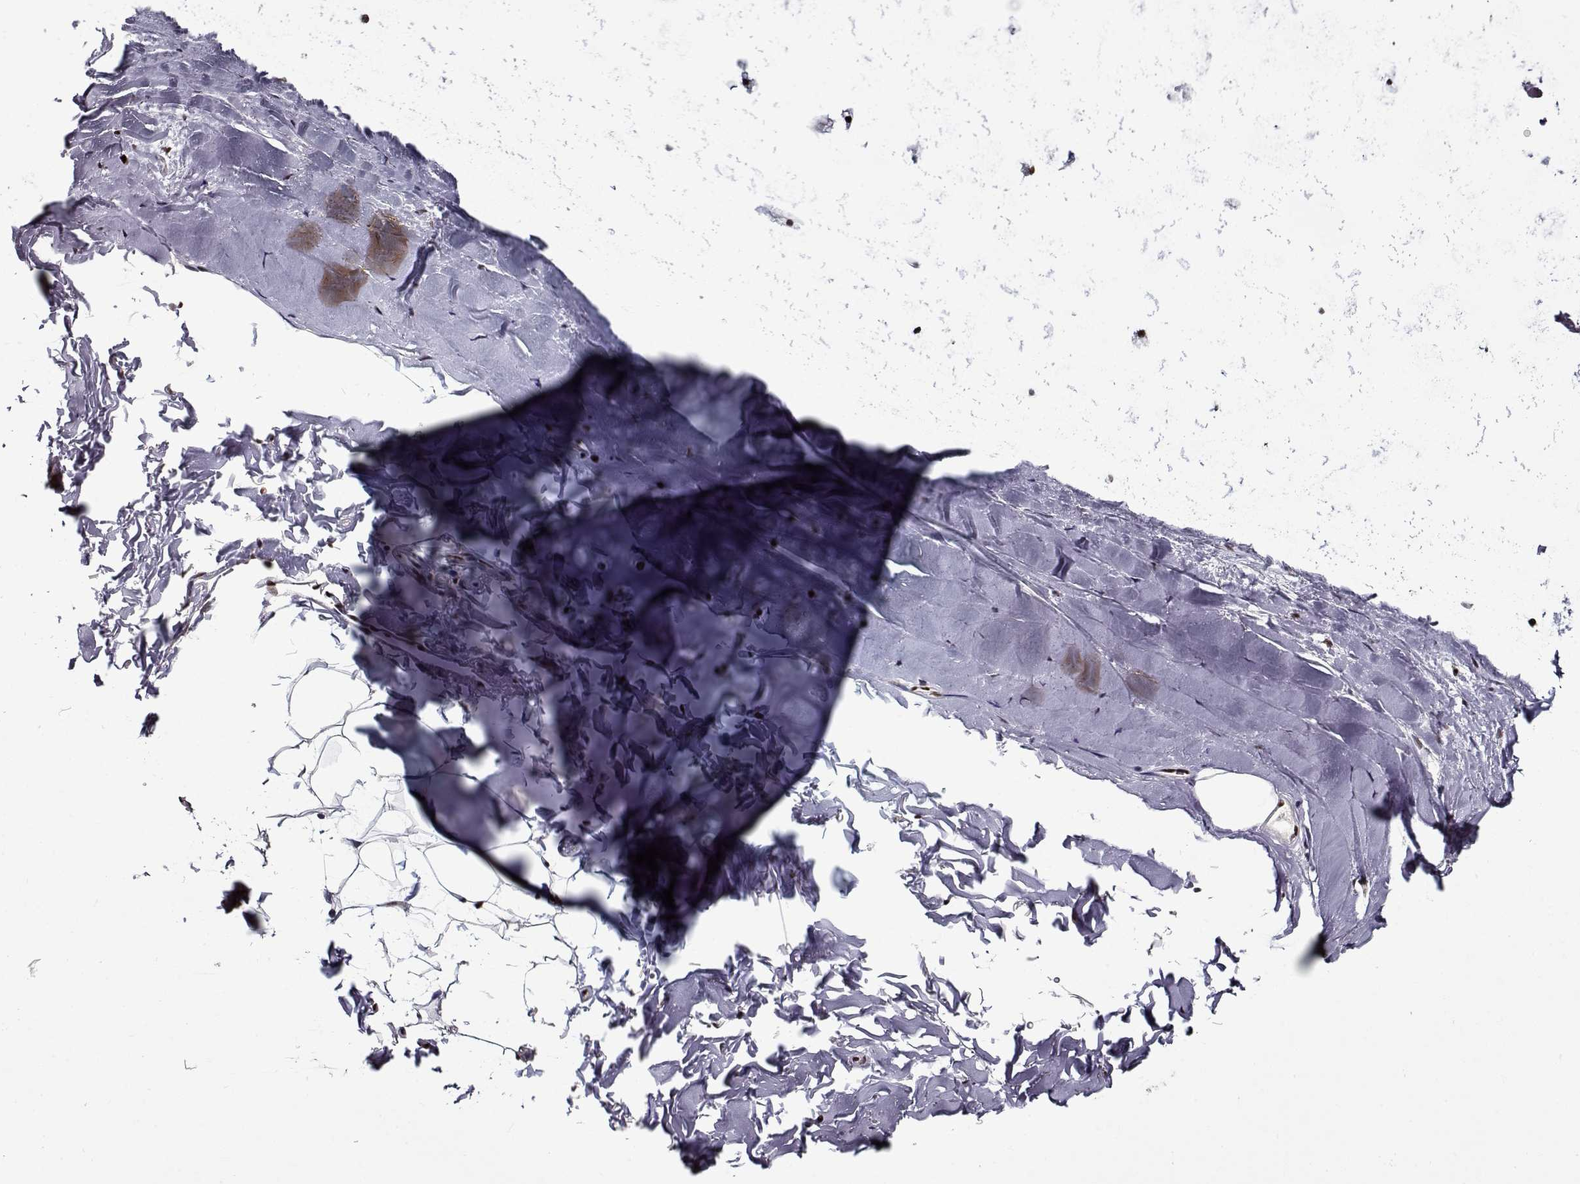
{"staining": {"intensity": "moderate", "quantity": "<25%", "location": "nuclear"}, "tissue": "adipose tissue", "cell_type": "Adipocytes", "image_type": "normal", "snomed": [{"axis": "morphology", "description": "Normal tissue, NOS"}, {"axis": "topography", "description": "Lymph node"}, {"axis": "topography", "description": "Bronchus"}], "caption": "Protein analysis of unremarkable adipose tissue shows moderate nuclear positivity in about <25% of adipocytes.", "gene": "PRMT1", "patient": {"sex": "female", "age": 70}}